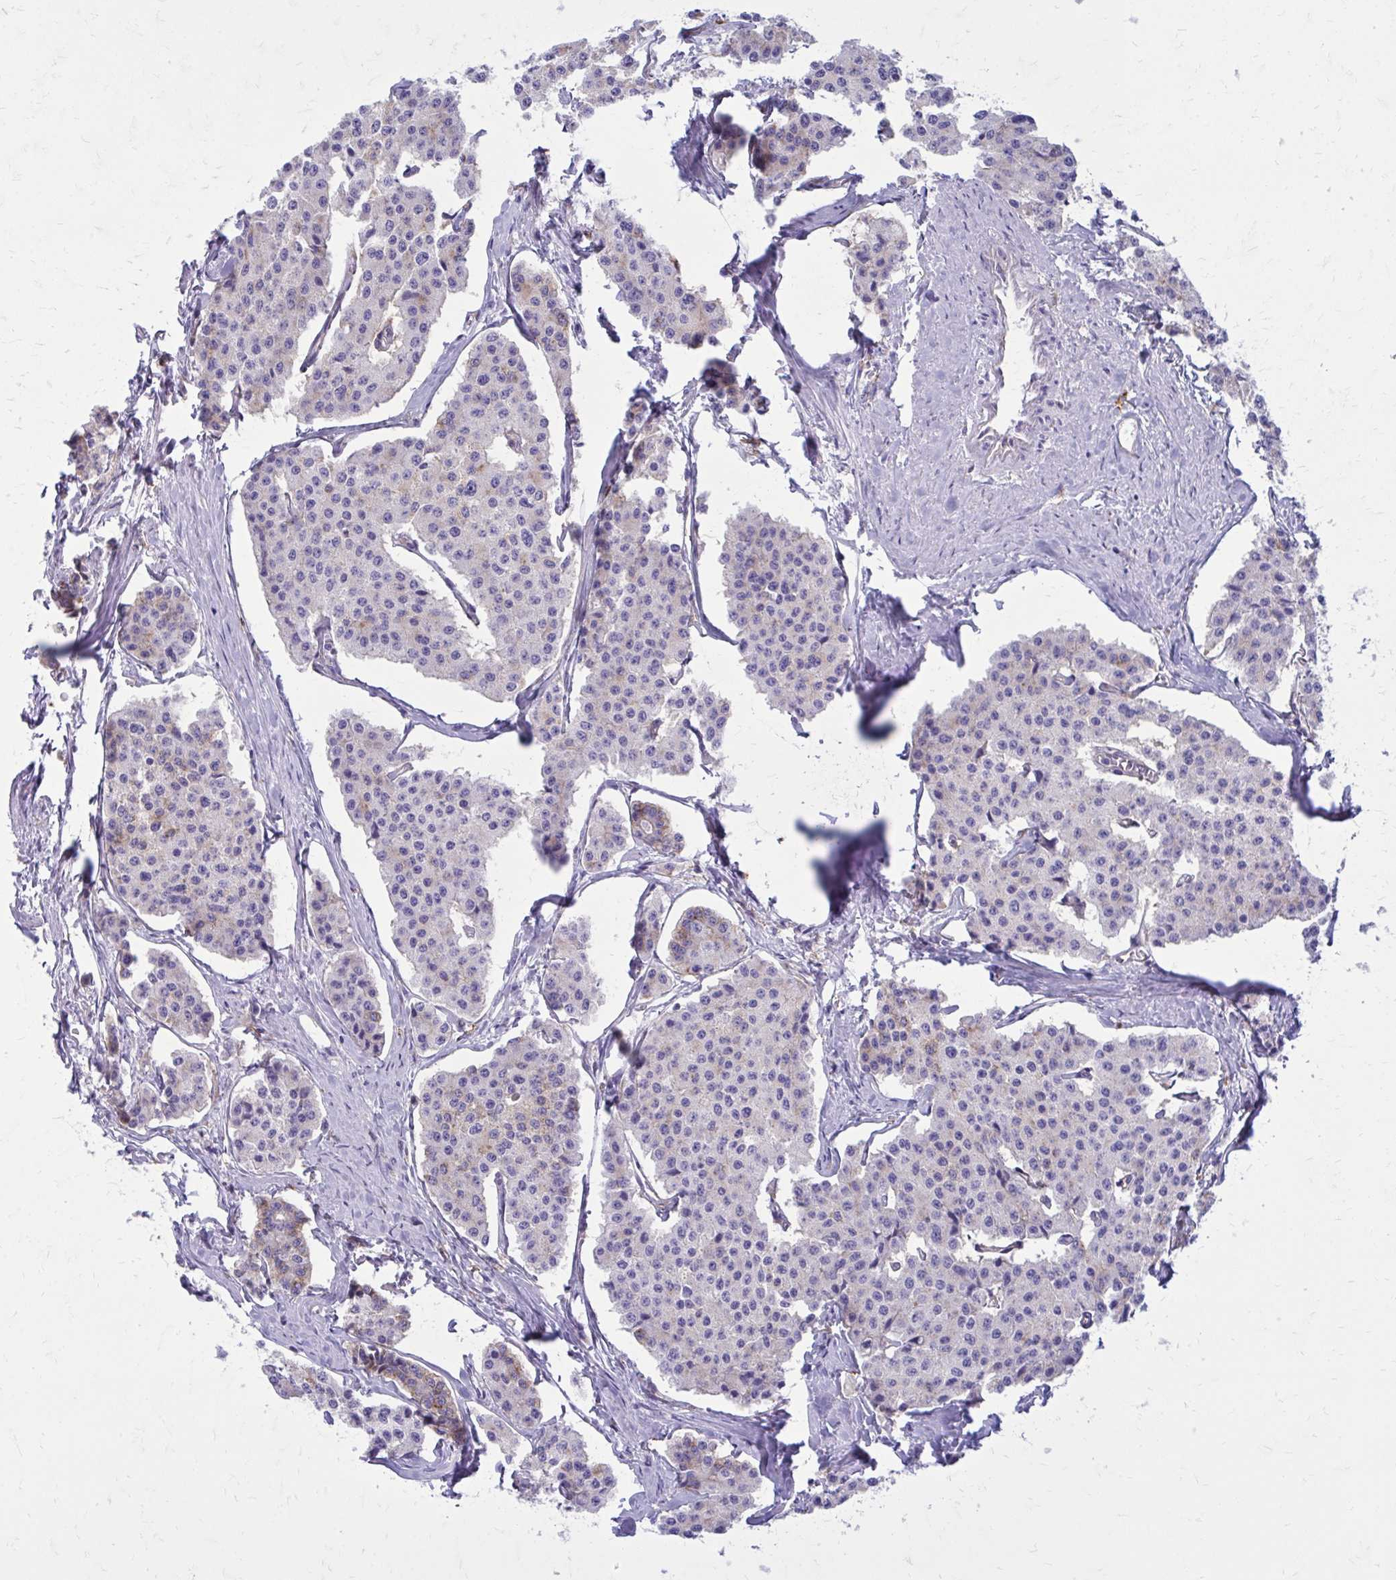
{"staining": {"intensity": "negative", "quantity": "none", "location": "none"}, "tissue": "carcinoid", "cell_type": "Tumor cells", "image_type": "cancer", "snomed": [{"axis": "morphology", "description": "Carcinoid, malignant, NOS"}, {"axis": "topography", "description": "Small intestine"}], "caption": "Immunohistochemistry histopathology image of neoplastic tissue: human carcinoid stained with DAB (3,3'-diaminobenzidine) demonstrates no significant protein expression in tumor cells.", "gene": "CLTA", "patient": {"sex": "female", "age": 65}}